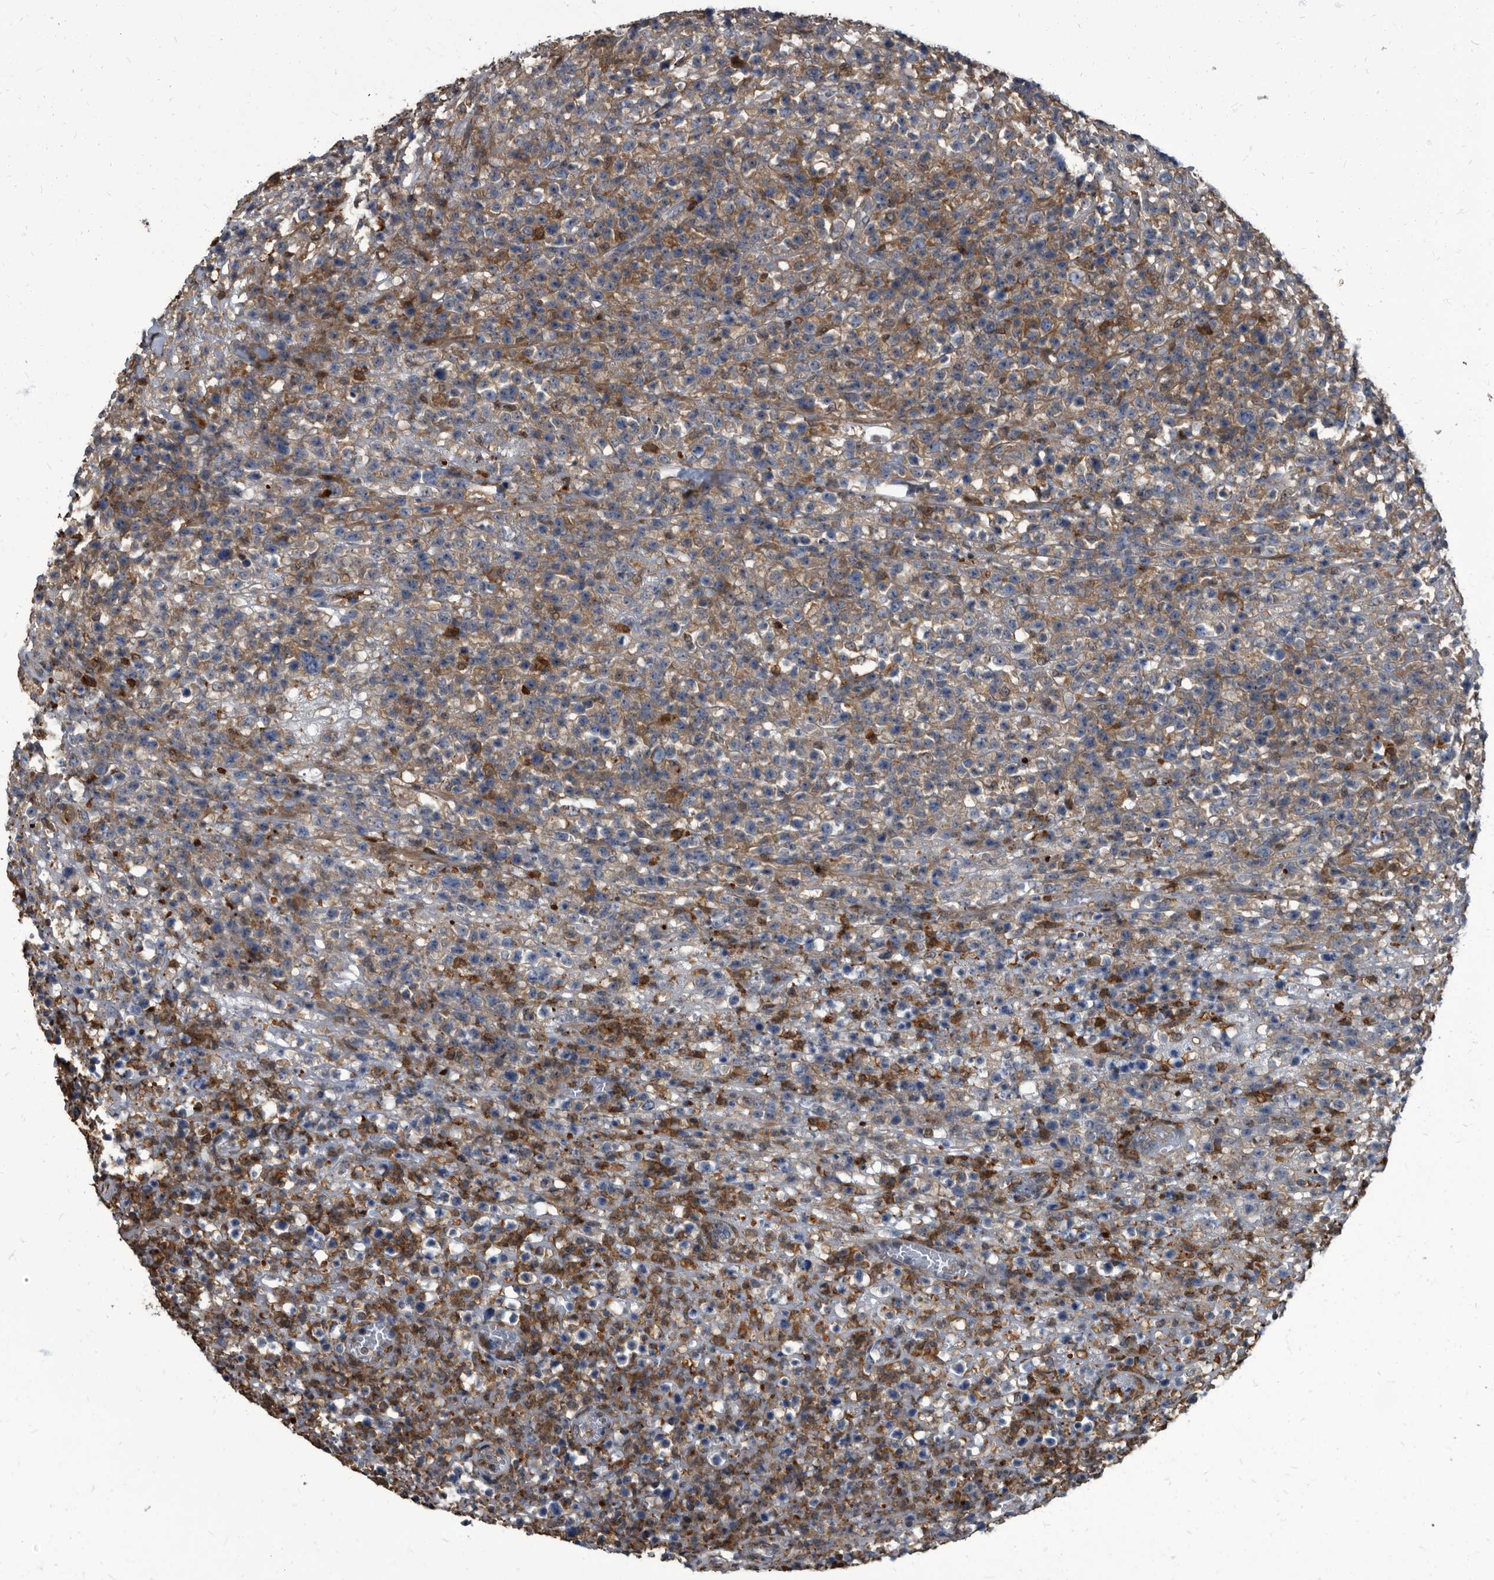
{"staining": {"intensity": "moderate", "quantity": "<25%", "location": "cytoplasmic/membranous"}, "tissue": "lymphoma", "cell_type": "Tumor cells", "image_type": "cancer", "snomed": [{"axis": "morphology", "description": "Malignant lymphoma, non-Hodgkin's type, High grade"}, {"axis": "topography", "description": "Colon"}], "caption": "Immunohistochemical staining of human high-grade malignant lymphoma, non-Hodgkin's type exhibits low levels of moderate cytoplasmic/membranous staining in about <25% of tumor cells.", "gene": "CDV3", "patient": {"sex": "female", "age": 53}}